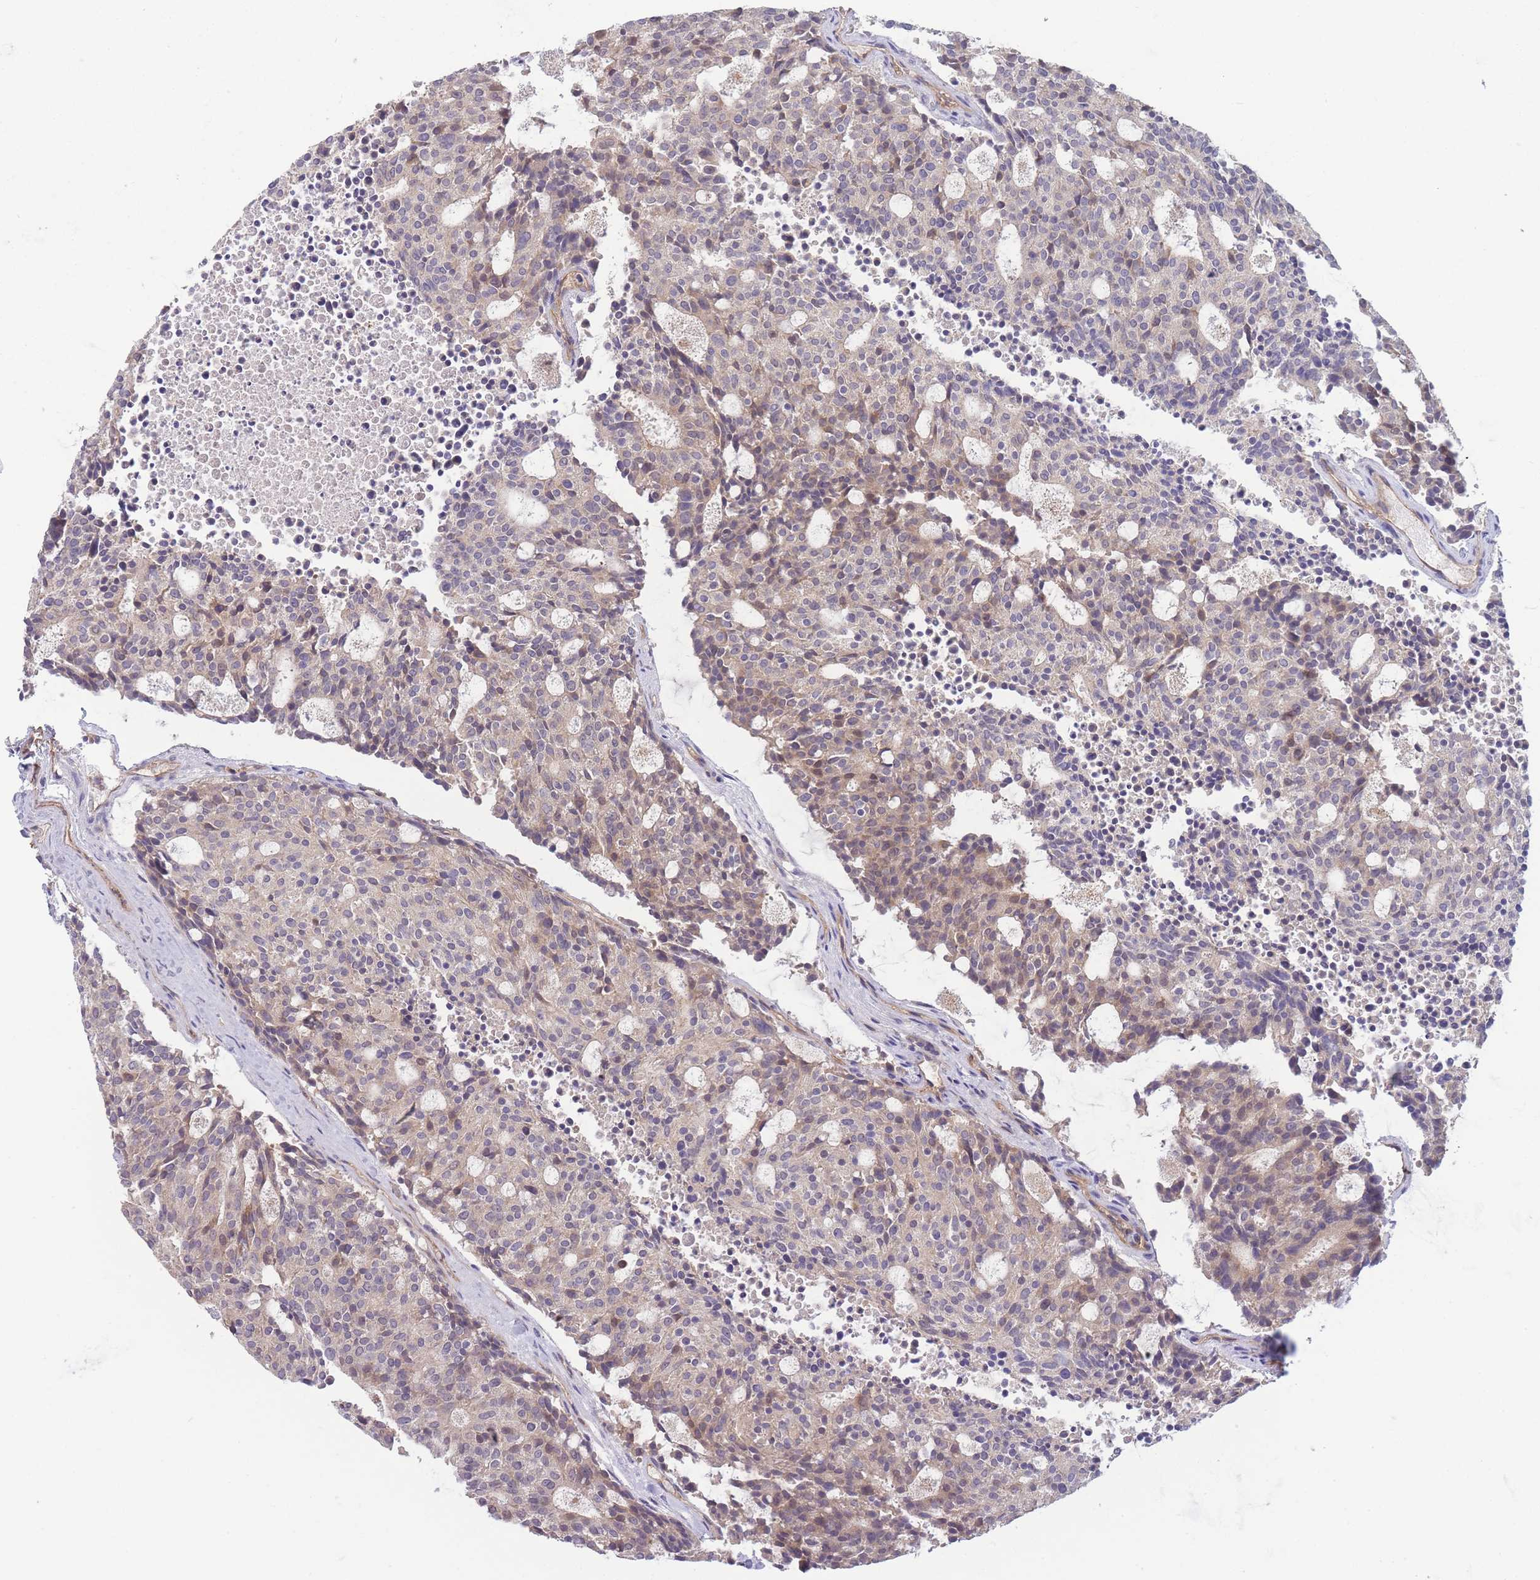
{"staining": {"intensity": "weak", "quantity": "<25%", "location": "cytoplasmic/membranous"}, "tissue": "carcinoid", "cell_type": "Tumor cells", "image_type": "cancer", "snomed": [{"axis": "morphology", "description": "Carcinoid, malignant, NOS"}, {"axis": "topography", "description": "Pancreas"}], "caption": "The image reveals no significant staining in tumor cells of carcinoid.", "gene": "NDUFAF5", "patient": {"sex": "female", "age": 54}}